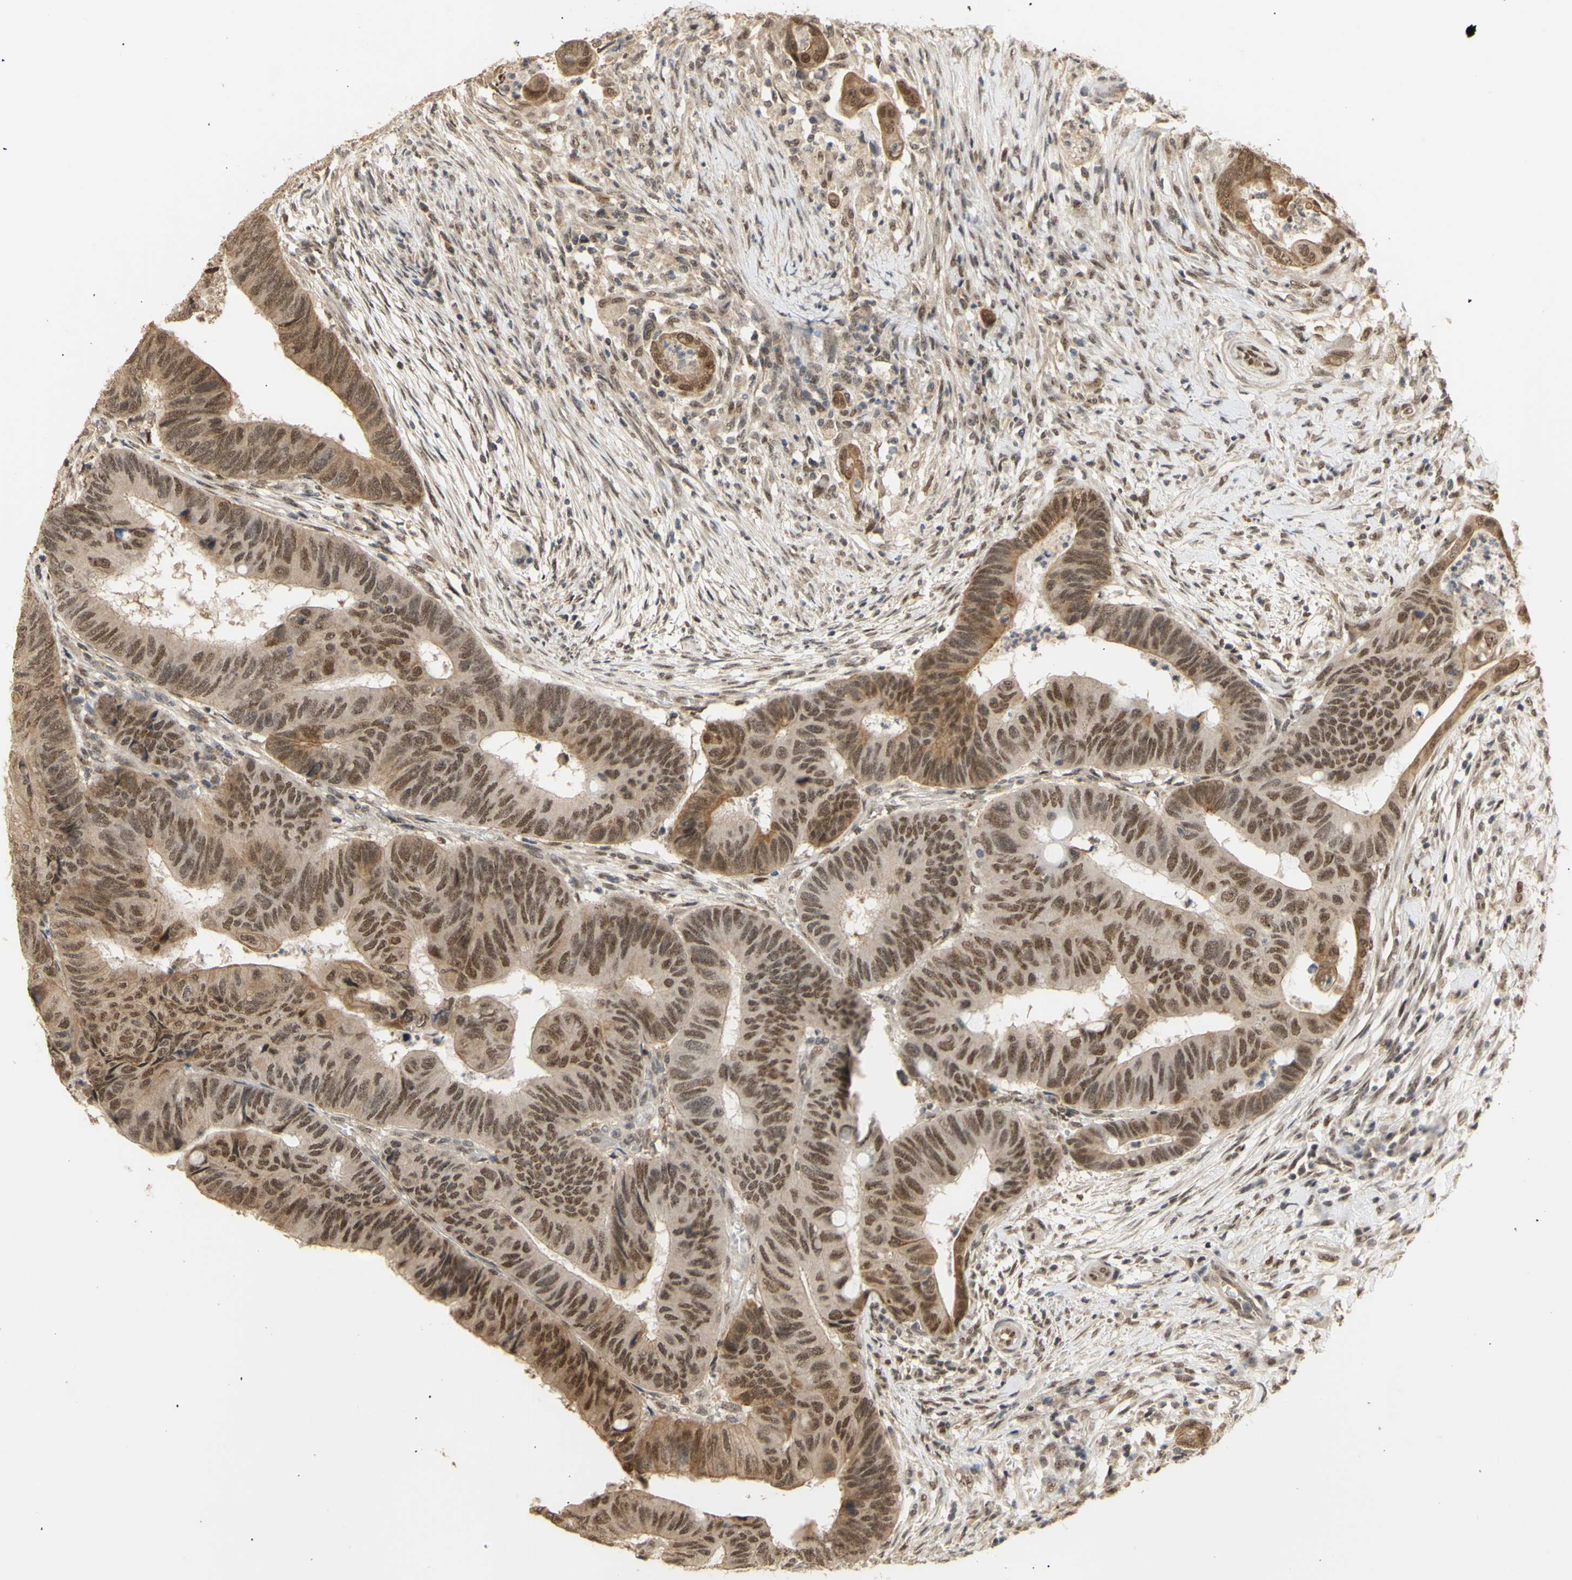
{"staining": {"intensity": "weak", "quantity": ">75%", "location": "cytoplasmic/membranous,nuclear"}, "tissue": "colorectal cancer", "cell_type": "Tumor cells", "image_type": "cancer", "snomed": [{"axis": "morphology", "description": "Normal tissue, NOS"}, {"axis": "morphology", "description": "Adenocarcinoma, NOS"}, {"axis": "topography", "description": "Rectum"}, {"axis": "topography", "description": "Peripheral nerve tissue"}], "caption": "Immunohistochemistry of human colorectal cancer (adenocarcinoma) demonstrates low levels of weak cytoplasmic/membranous and nuclear expression in approximately >75% of tumor cells. Nuclei are stained in blue.", "gene": "GTF2E2", "patient": {"sex": "male", "age": 92}}